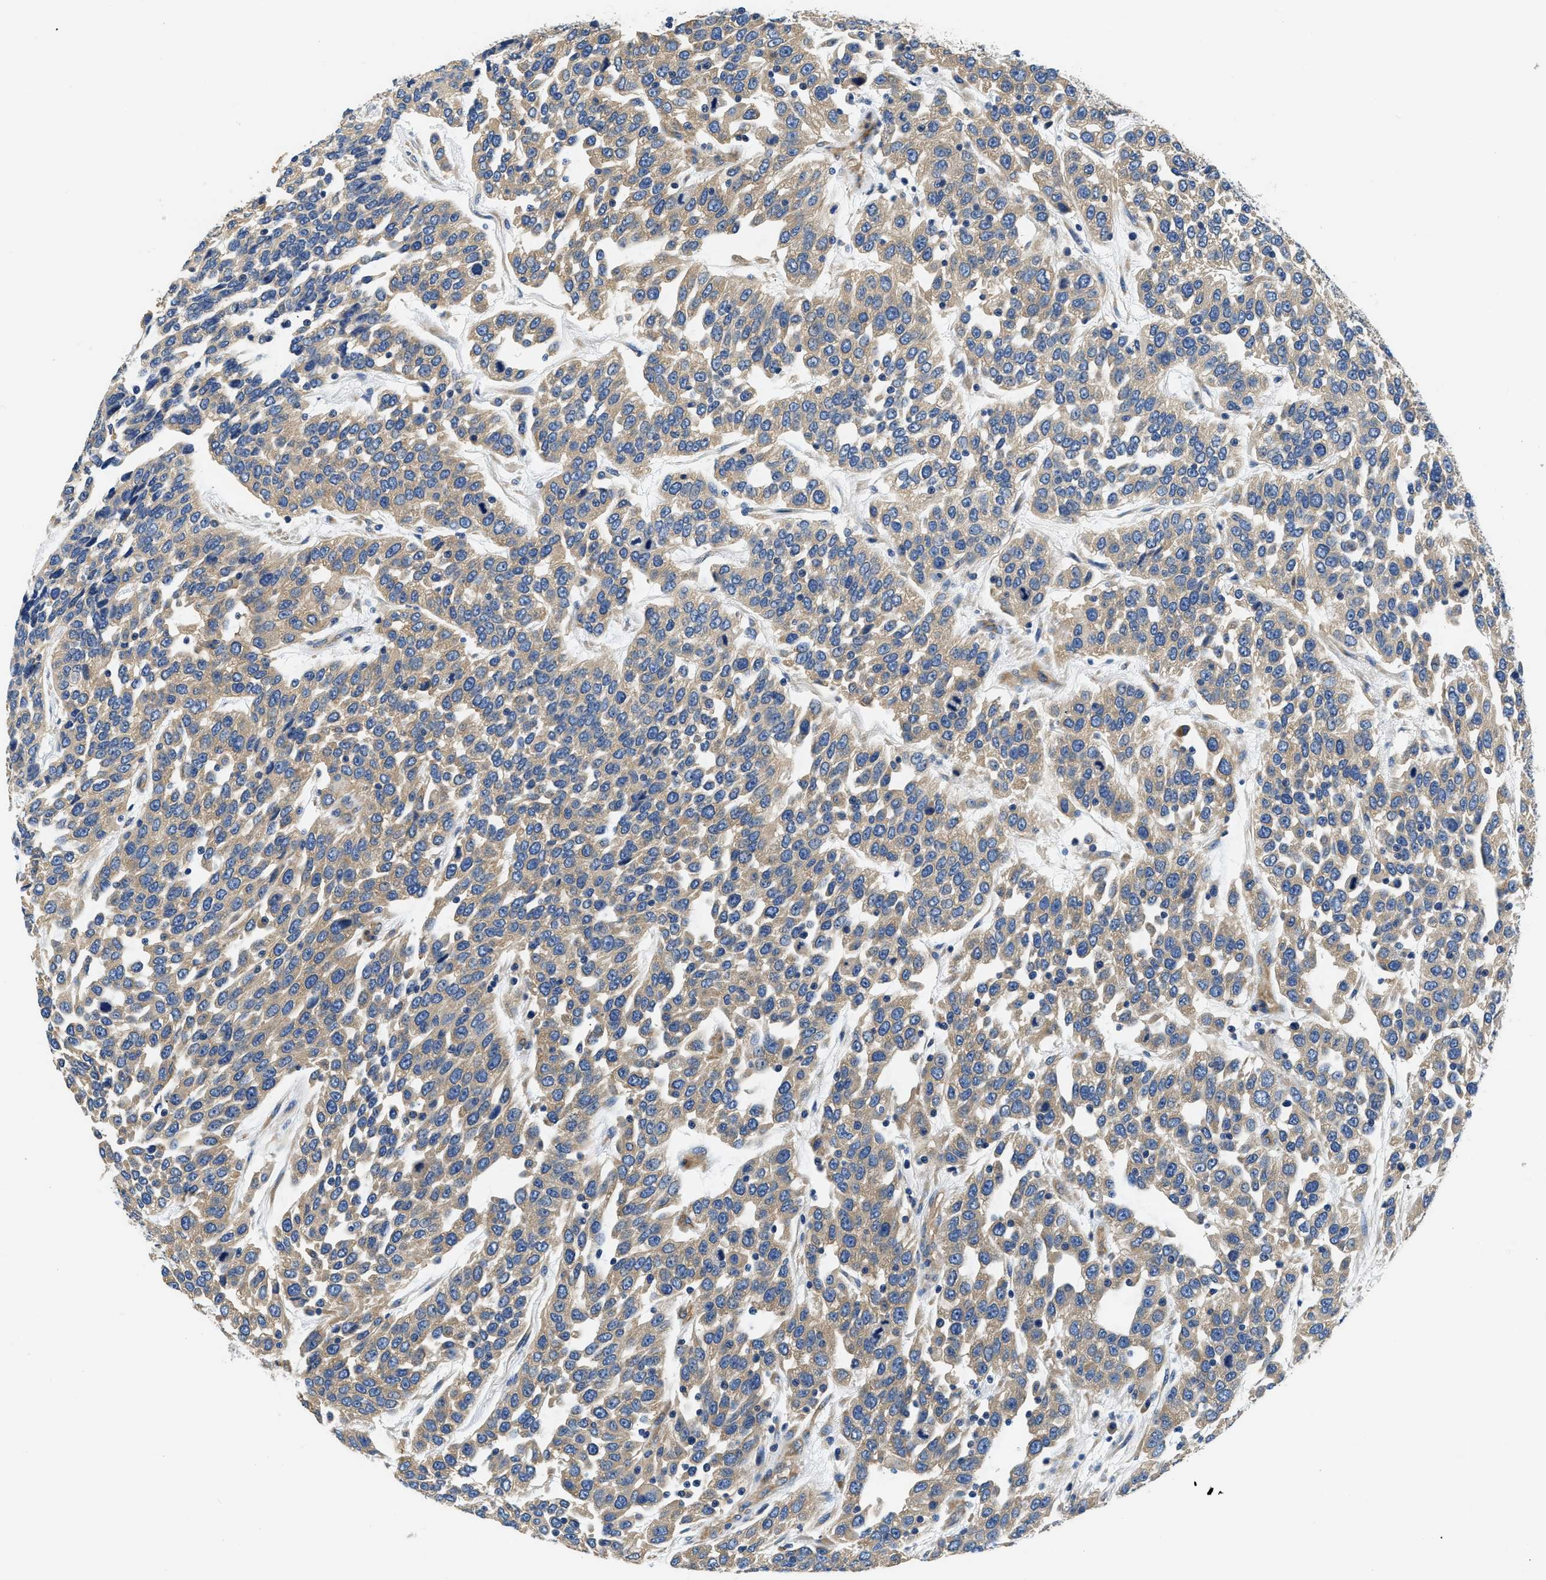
{"staining": {"intensity": "moderate", "quantity": ">75%", "location": "cytoplasmic/membranous"}, "tissue": "urothelial cancer", "cell_type": "Tumor cells", "image_type": "cancer", "snomed": [{"axis": "morphology", "description": "Urothelial carcinoma, High grade"}, {"axis": "topography", "description": "Urinary bladder"}], "caption": "The micrograph displays a brown stain indicating the presence of a protein in the cytoplasmic/membranous of tumor cells in high-grade urothelial carcinoma. The protein of interest is stained brown, and the nuclei are stained in blue (DAB (3,3'-diaminobenzidine) IHC with brightfield microscopy, high magnification).", "gene": "CSDE1", "patient": {"sex": "female", "age": 80}}